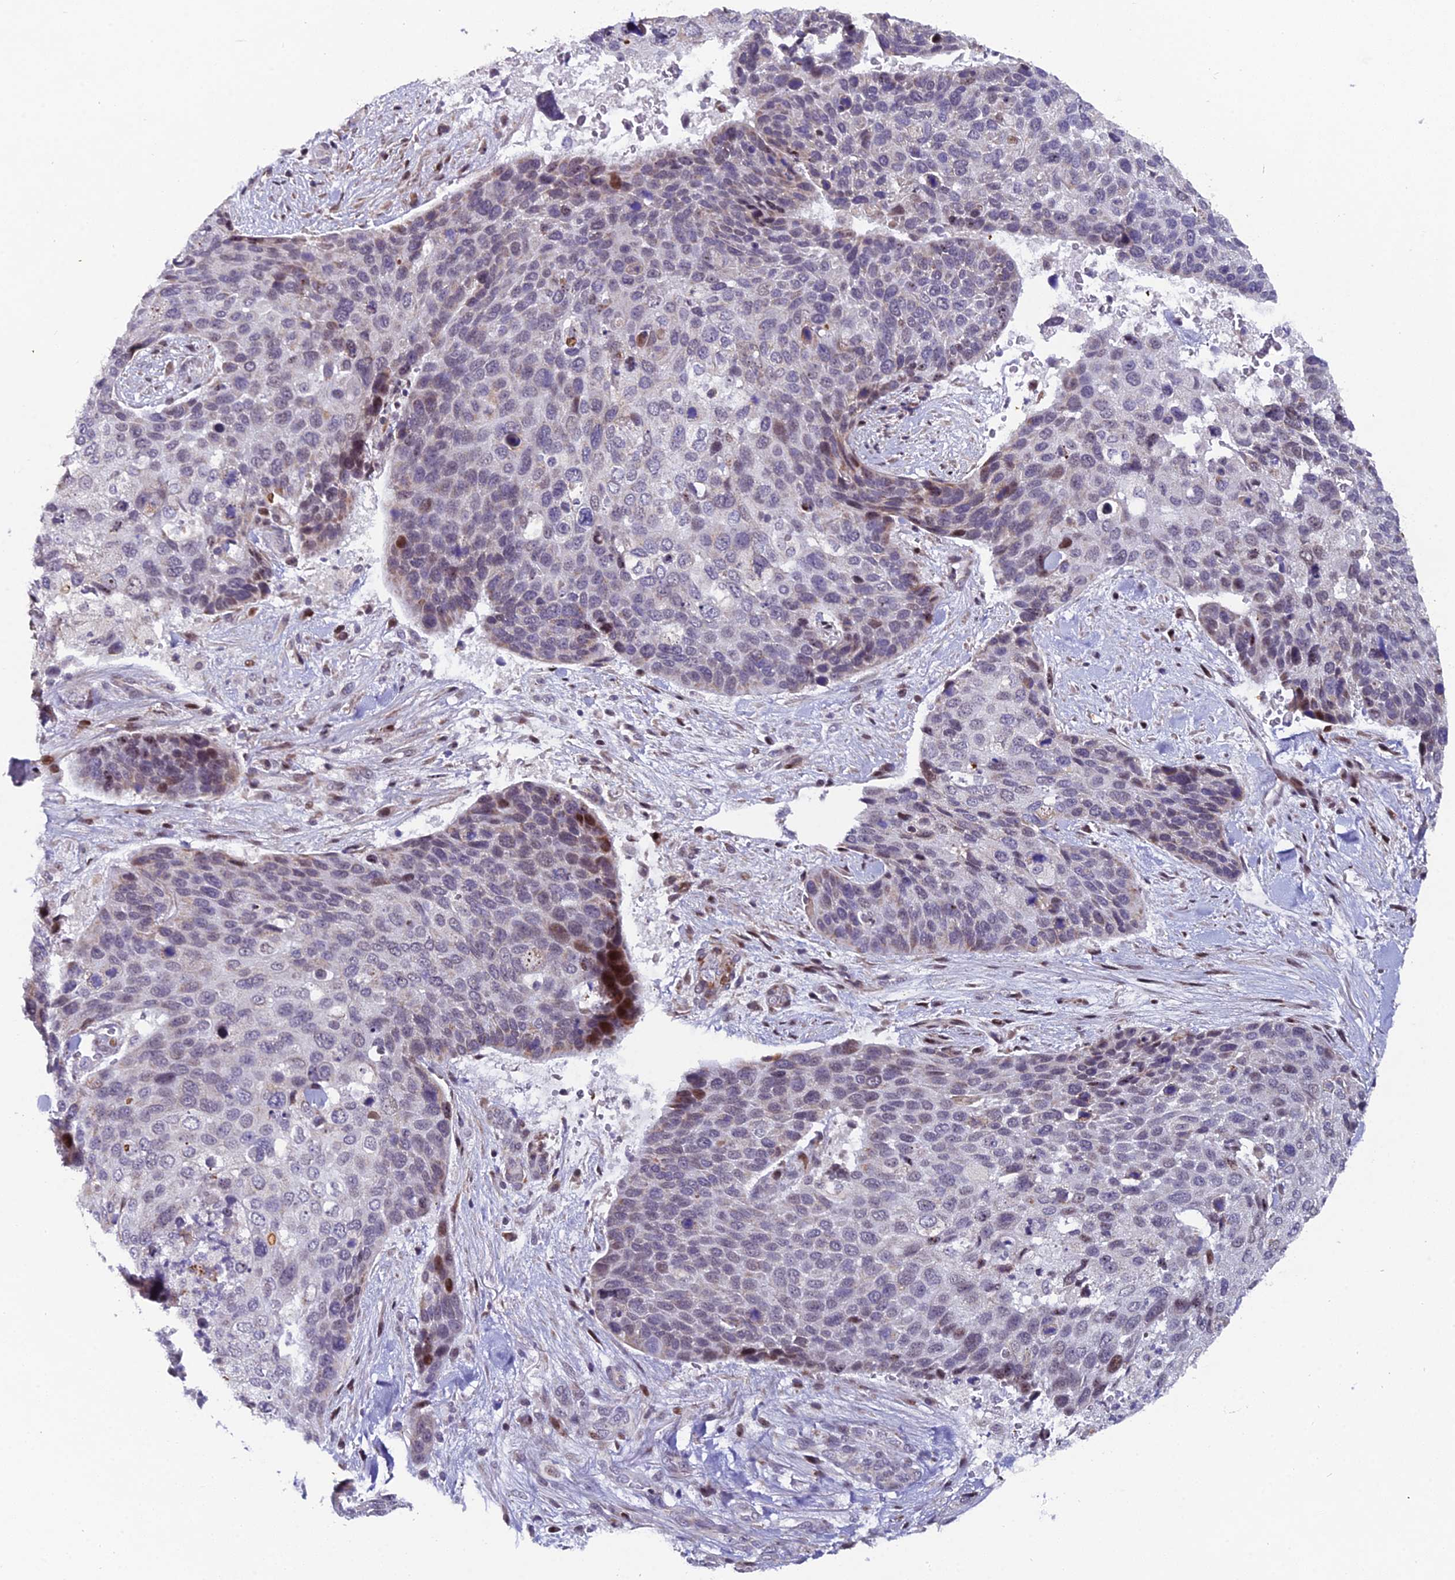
{"staining": {"intensity": "moderate", "quantity": "<25%", "location": "nuclear"}, "tissue": "skin cancer", "cell_type": "Tumor cells", "image_type": "cancer", "snomed": [{"axis": "morphology", "description": "Basal cell carcinoma"}, {"axis": "topography", "description": "Skin"}], "caption": "DAB (3,3'-diaminobenzidine) immunohistochemical staining of human basal cell carcinoma (skin) displays moderate nuclear protein staining in approximately <25% of tumor cells. Nuclei are stained in blue.", "gene": "XKR9", "patient": {"sex": "female", "age": 74}}